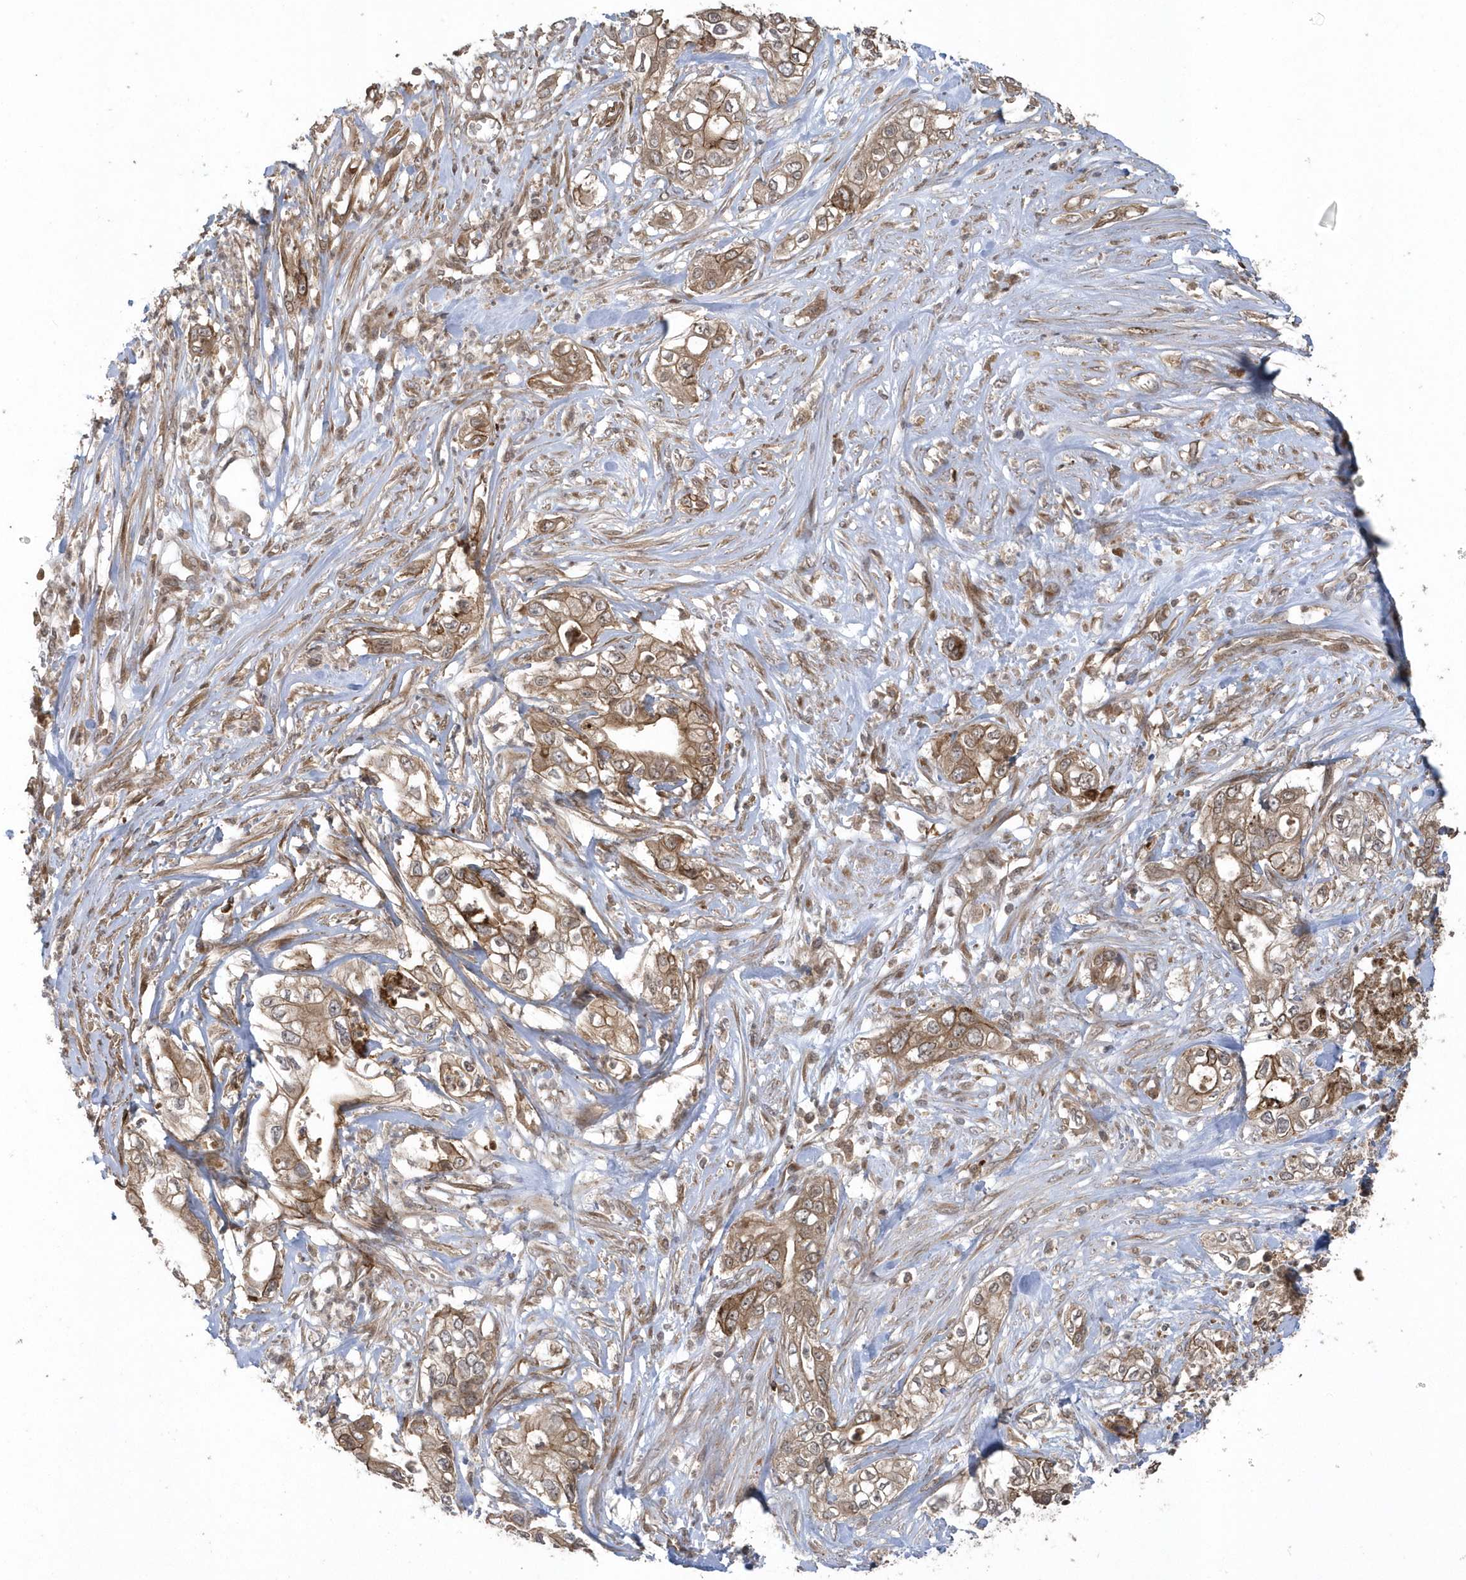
{"staining": {"intensity": "moderate", "quantity": ">75%", "location": "cytoplasmic/membranous"}, "tissue": "pancreatic cancer", "cell_type": "Tumor cells", "image_type": "cancer", "snomed": [{"axis": "morphology", "description": "Adenocarcinoma, NOS"}, {"axis": "topography", "description": "Pancreas"}], "caption": "About >75% of tumor cells in human pancreatic cancer (adenocarcinoma) demonstrate moderate cytoplasmic/membranous protein staining as visualized by brown immunohistochemical staining.", "gene": "HERPUD1", "patient": {"sex": "female", "age": 78}}